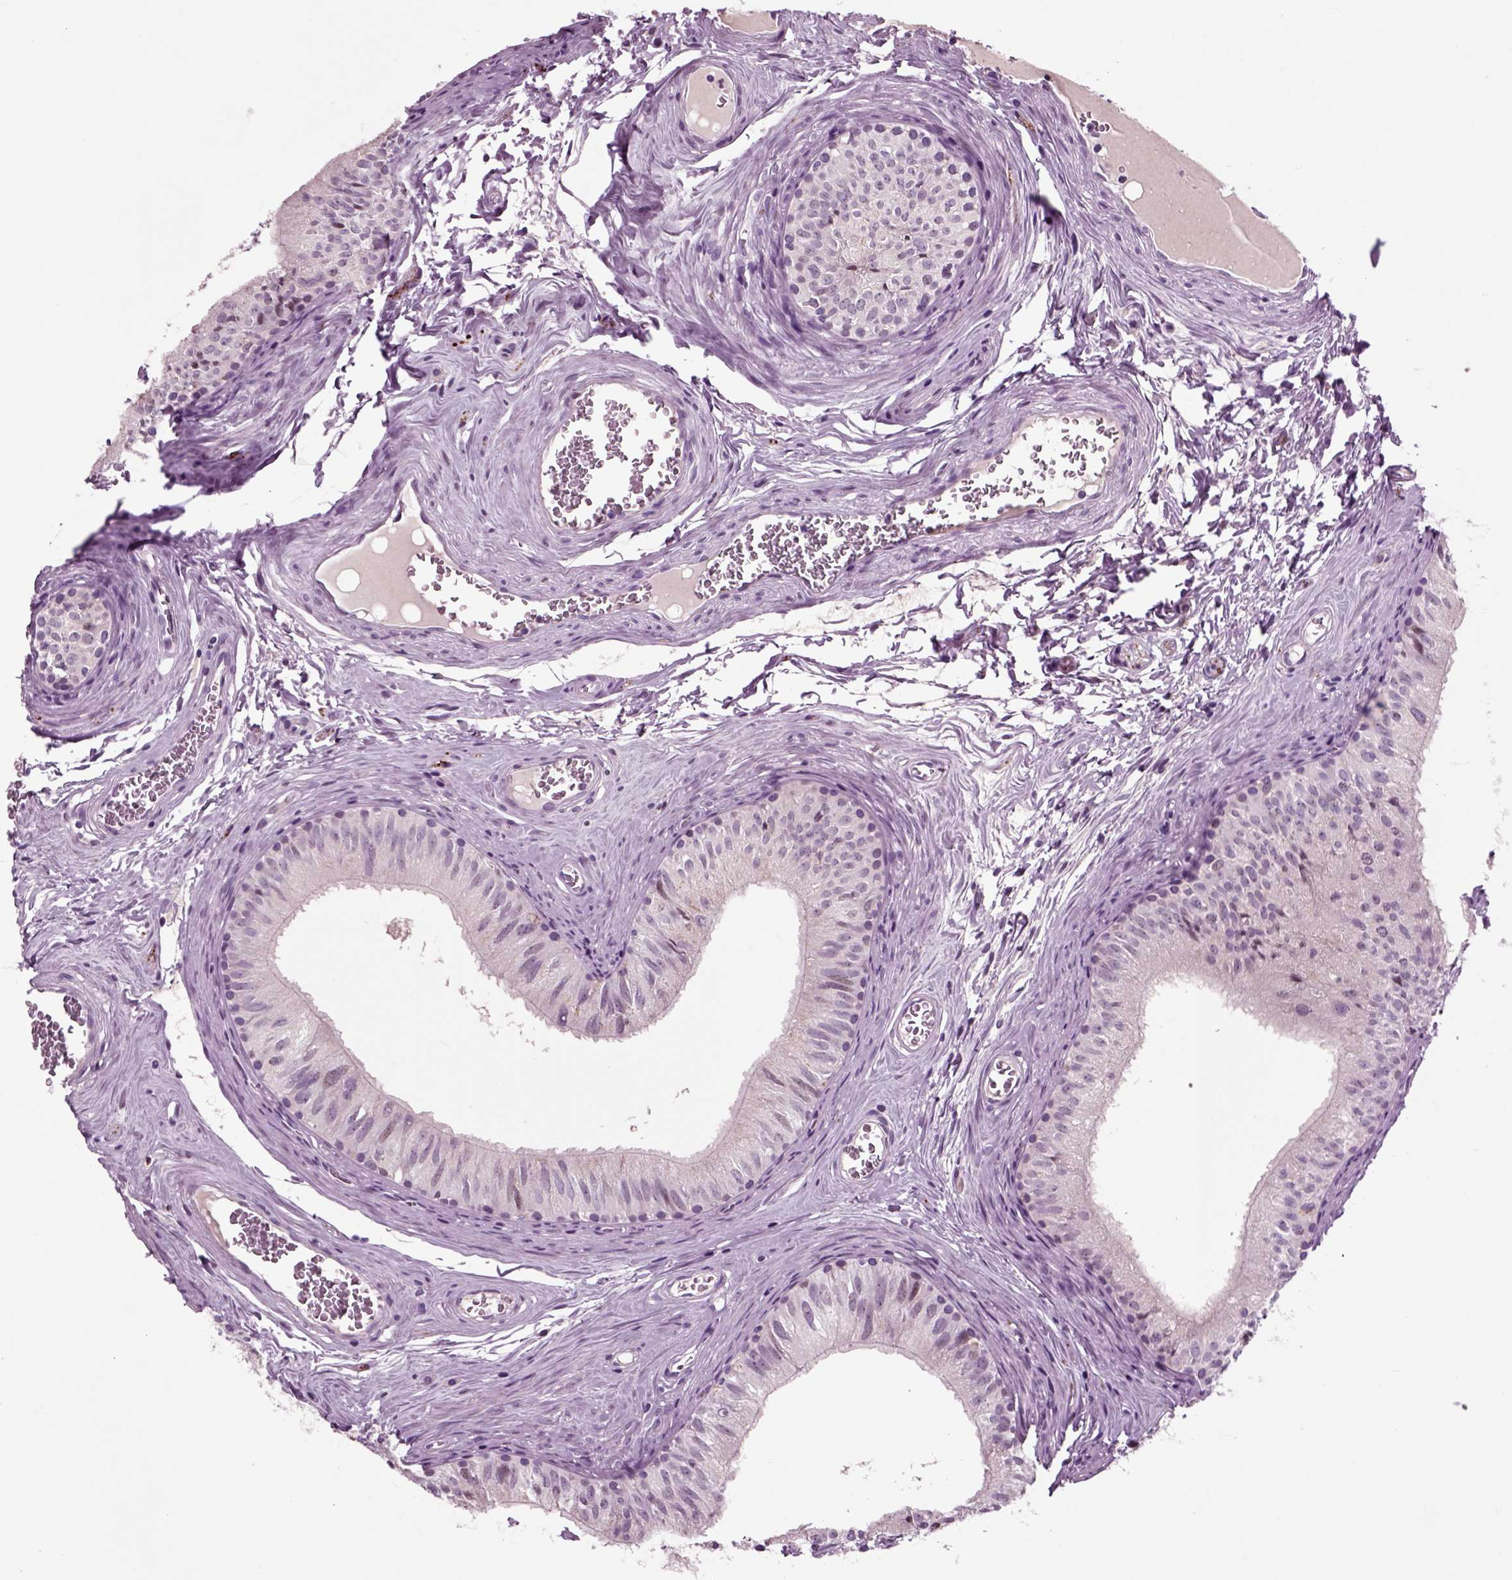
{"staining": {"intensity": "negative", "quantity": "none", "location": "none"}, "tissue": "epididymis", "cell_type": "Glandular cells", "image_type": "normal", "snomed": [{"axis": "morphology", "description": "Normal tissue, NOS"}, {"axis": "topography", "description": "Epididymis"}], "caption": "DAB immunohistochemical staining of benign epididymis shows no significant staining in glandular cells.", "gene": "CHGB", "patient": {"sex": "male", "age": 52}}